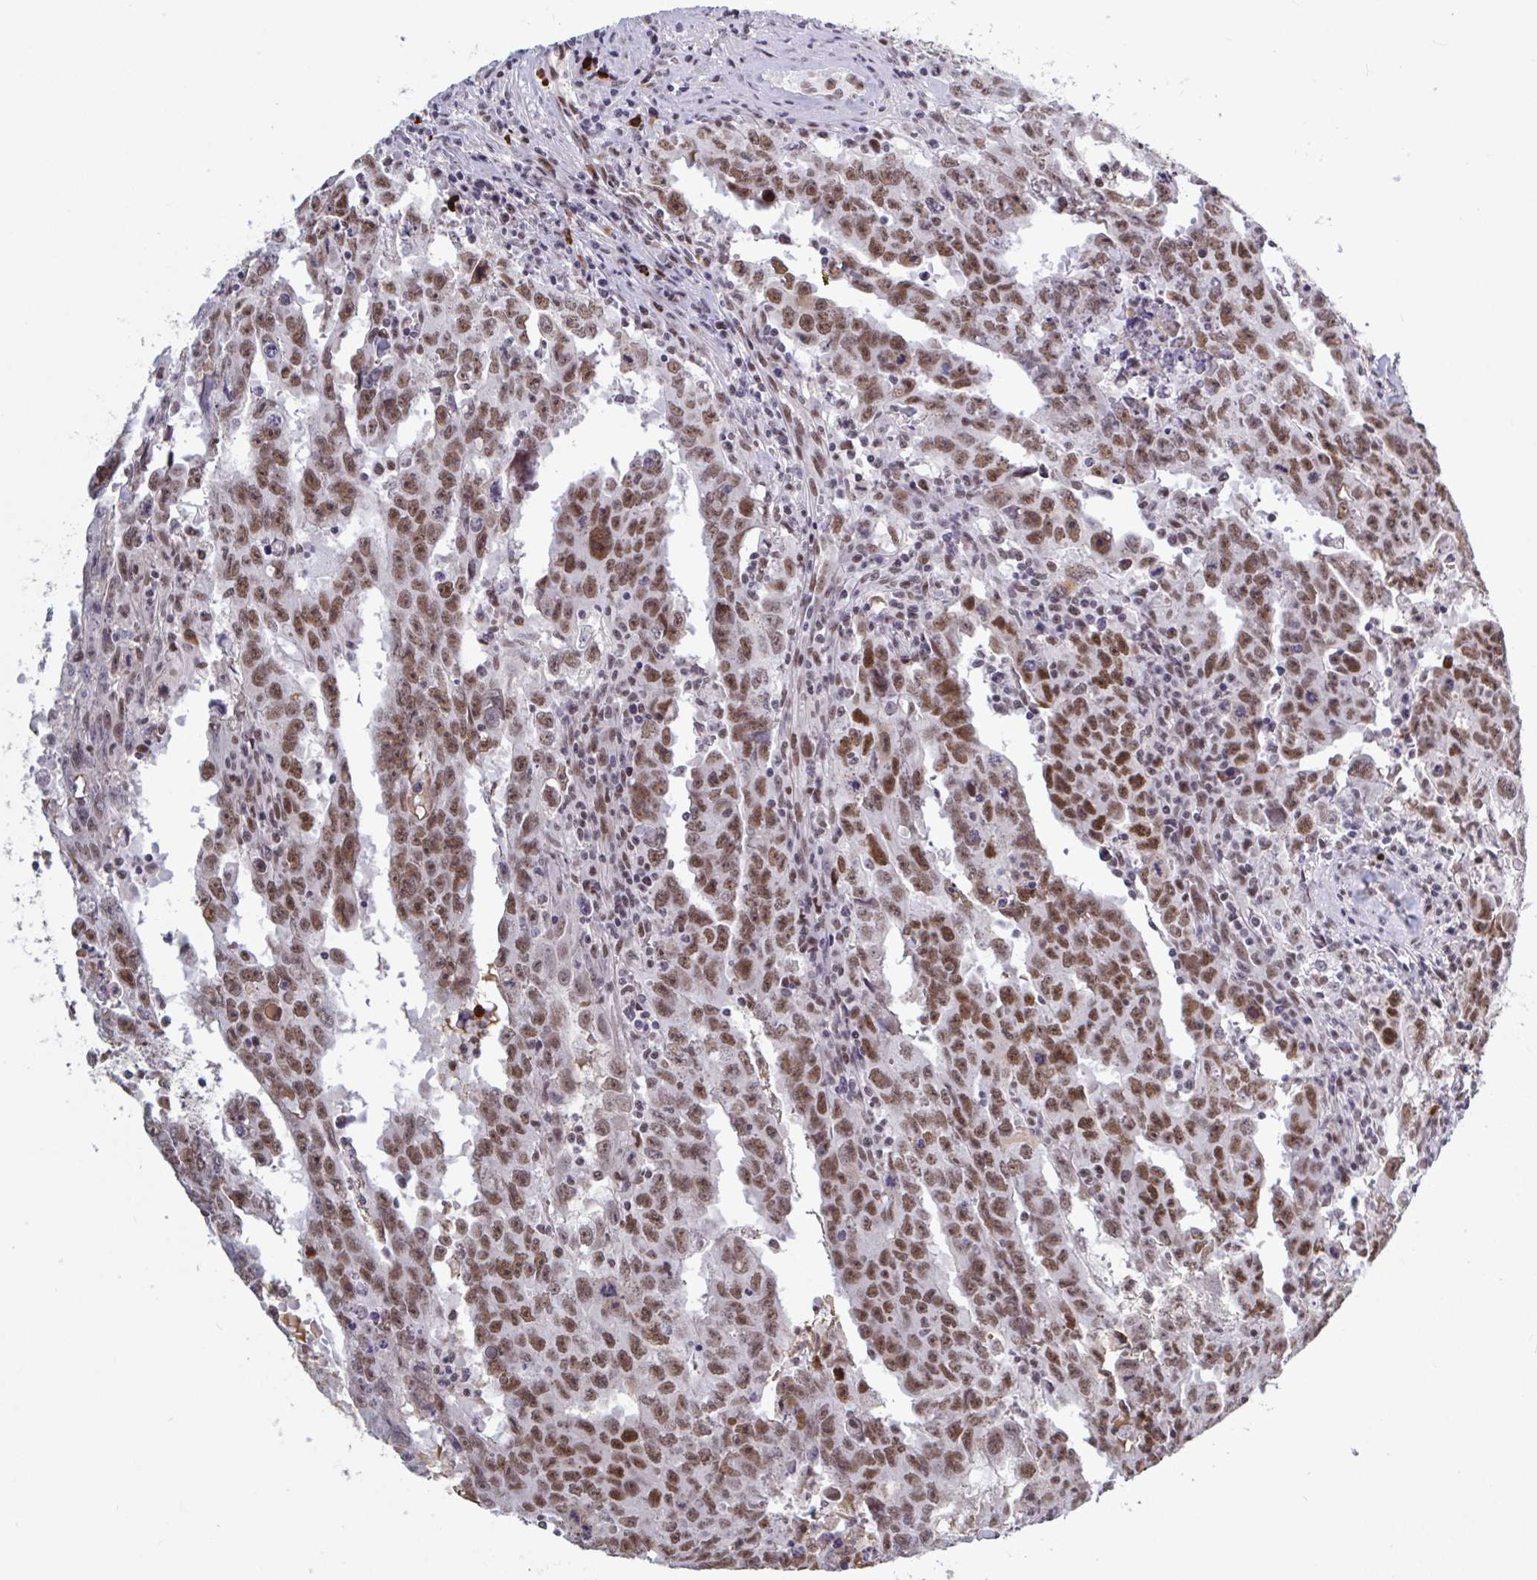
{"staining": {"intensity": "moderate", "quantity": ">75%", "location": "nuclear"}, "tissue": "testis cancer", "cell_type": "Tumor cells", "image_type": "cancer", "snomed": [{"axis": "morphology", "description": "Carcinoma, Embryonal, NOS"}, {"axis": "topography", "description": "Testis"}], "caption": "Embryonal carcinoma (testis) tissue demonstrates moderate nuclear positivity in about >75% of tumor cells, visualized by immunohistochemistry. Immunohistochemistry (ihc) stains the protein of interest in brown and the nuclei are stained blue.", "gene": "BCL7B", "patient": {"sex": "male", "age": 22}}